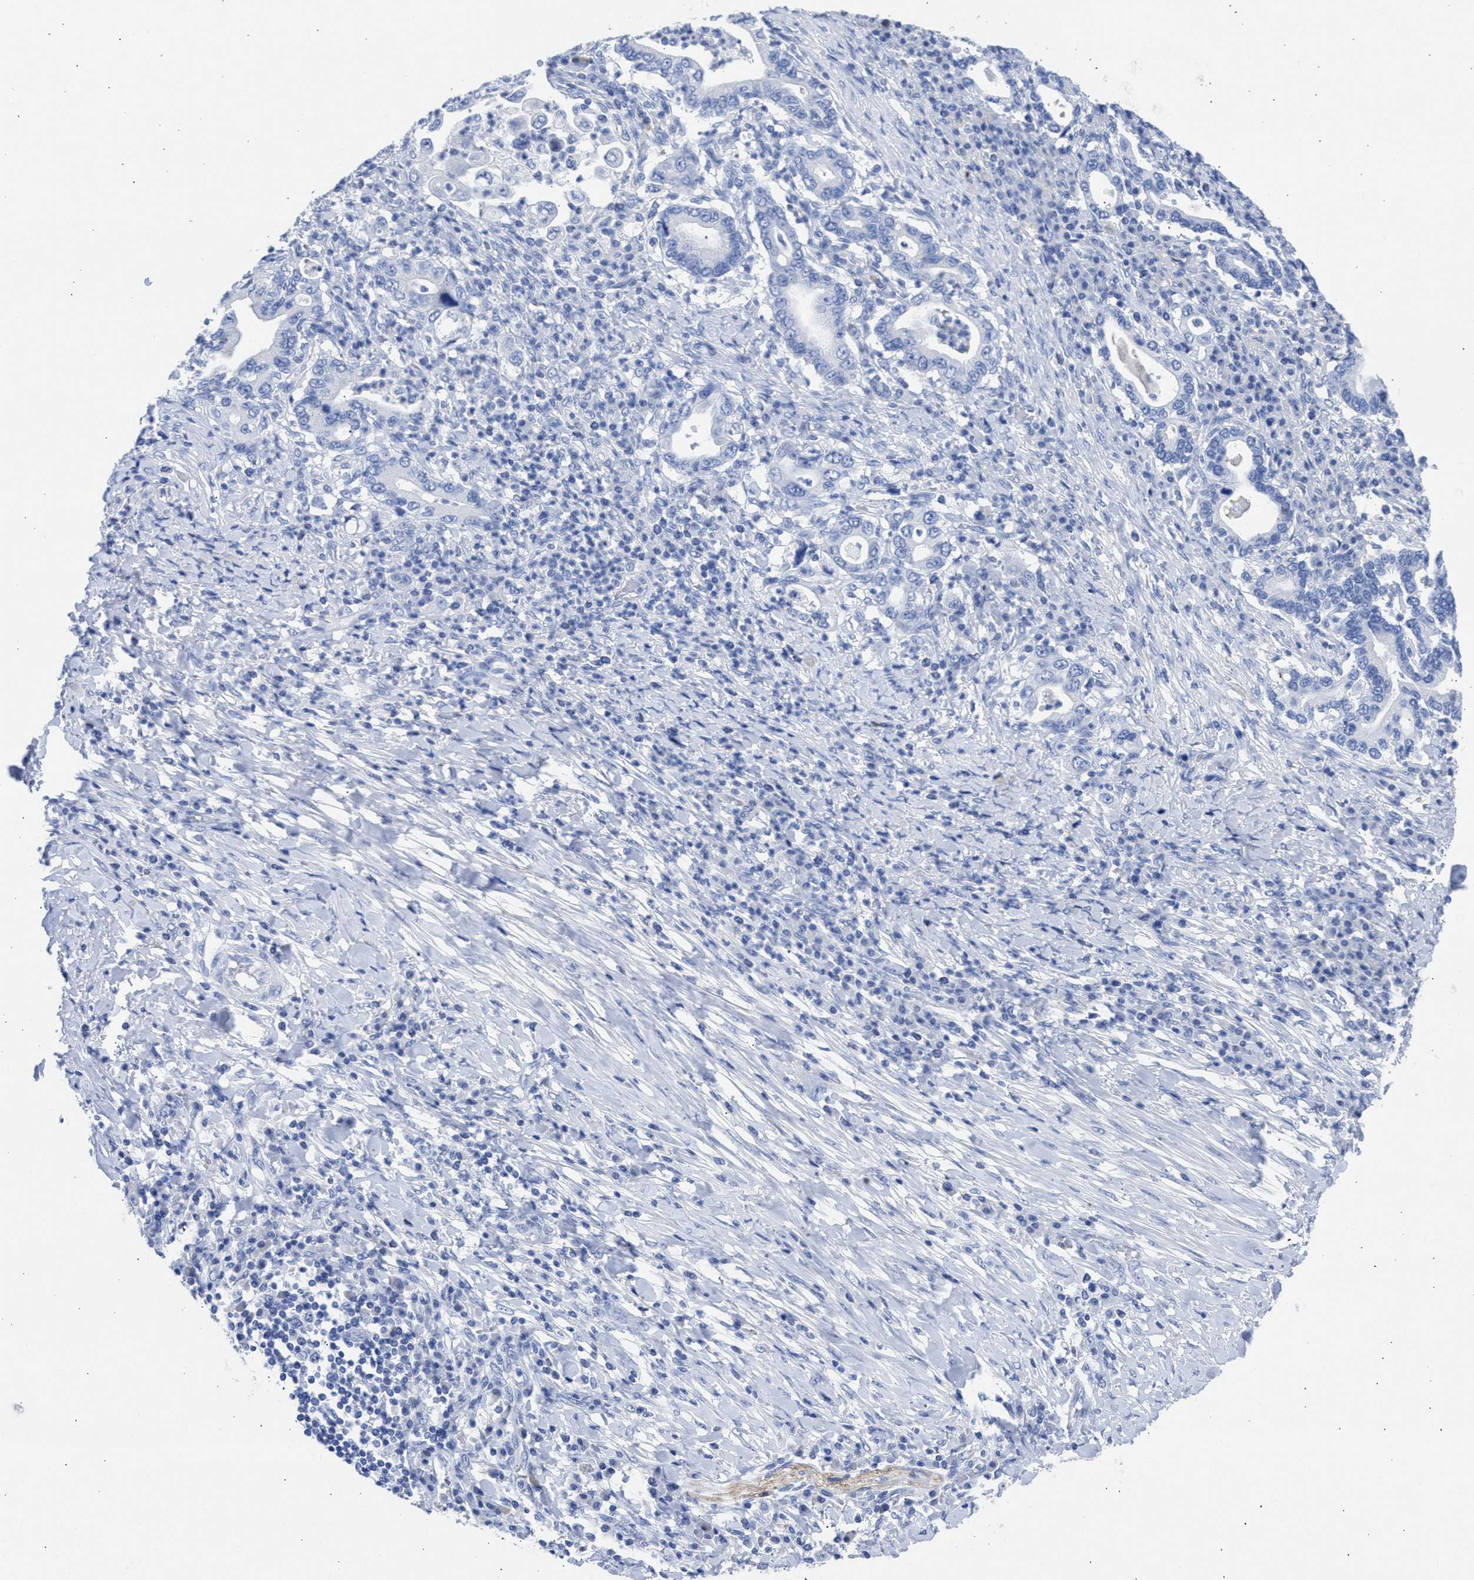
{"staining": {"intensity": "negative", "quantity": "none", "location": "none"}, "tissue": "stomach cancer", "cell_type": "Tumor cells", "image_type": "cancer", "snomed": [{"axis": "morphology", "description": "Normal tissue, NOS"}, {"axis": "morphology", "description": "Adenocarcinoma, NOS"}, {"axis": "topography", "description": "Esophagus"}, {"axis": "topography", "description": "Stomach, upper"}, {"axis": "topography", "description": "Peripheral nerve tissue"}], "caption": "A micrograph of human stomach adenocarcinoma is negative for staining in tumor cells. Brightfield microscopy of immunohistochemistry (IHC) stained with DAB (brown) and hematoxylin (blue), captured at high magnification.", "gene": "NCAM1", "patient": {"sex": "male", "age": 62}}